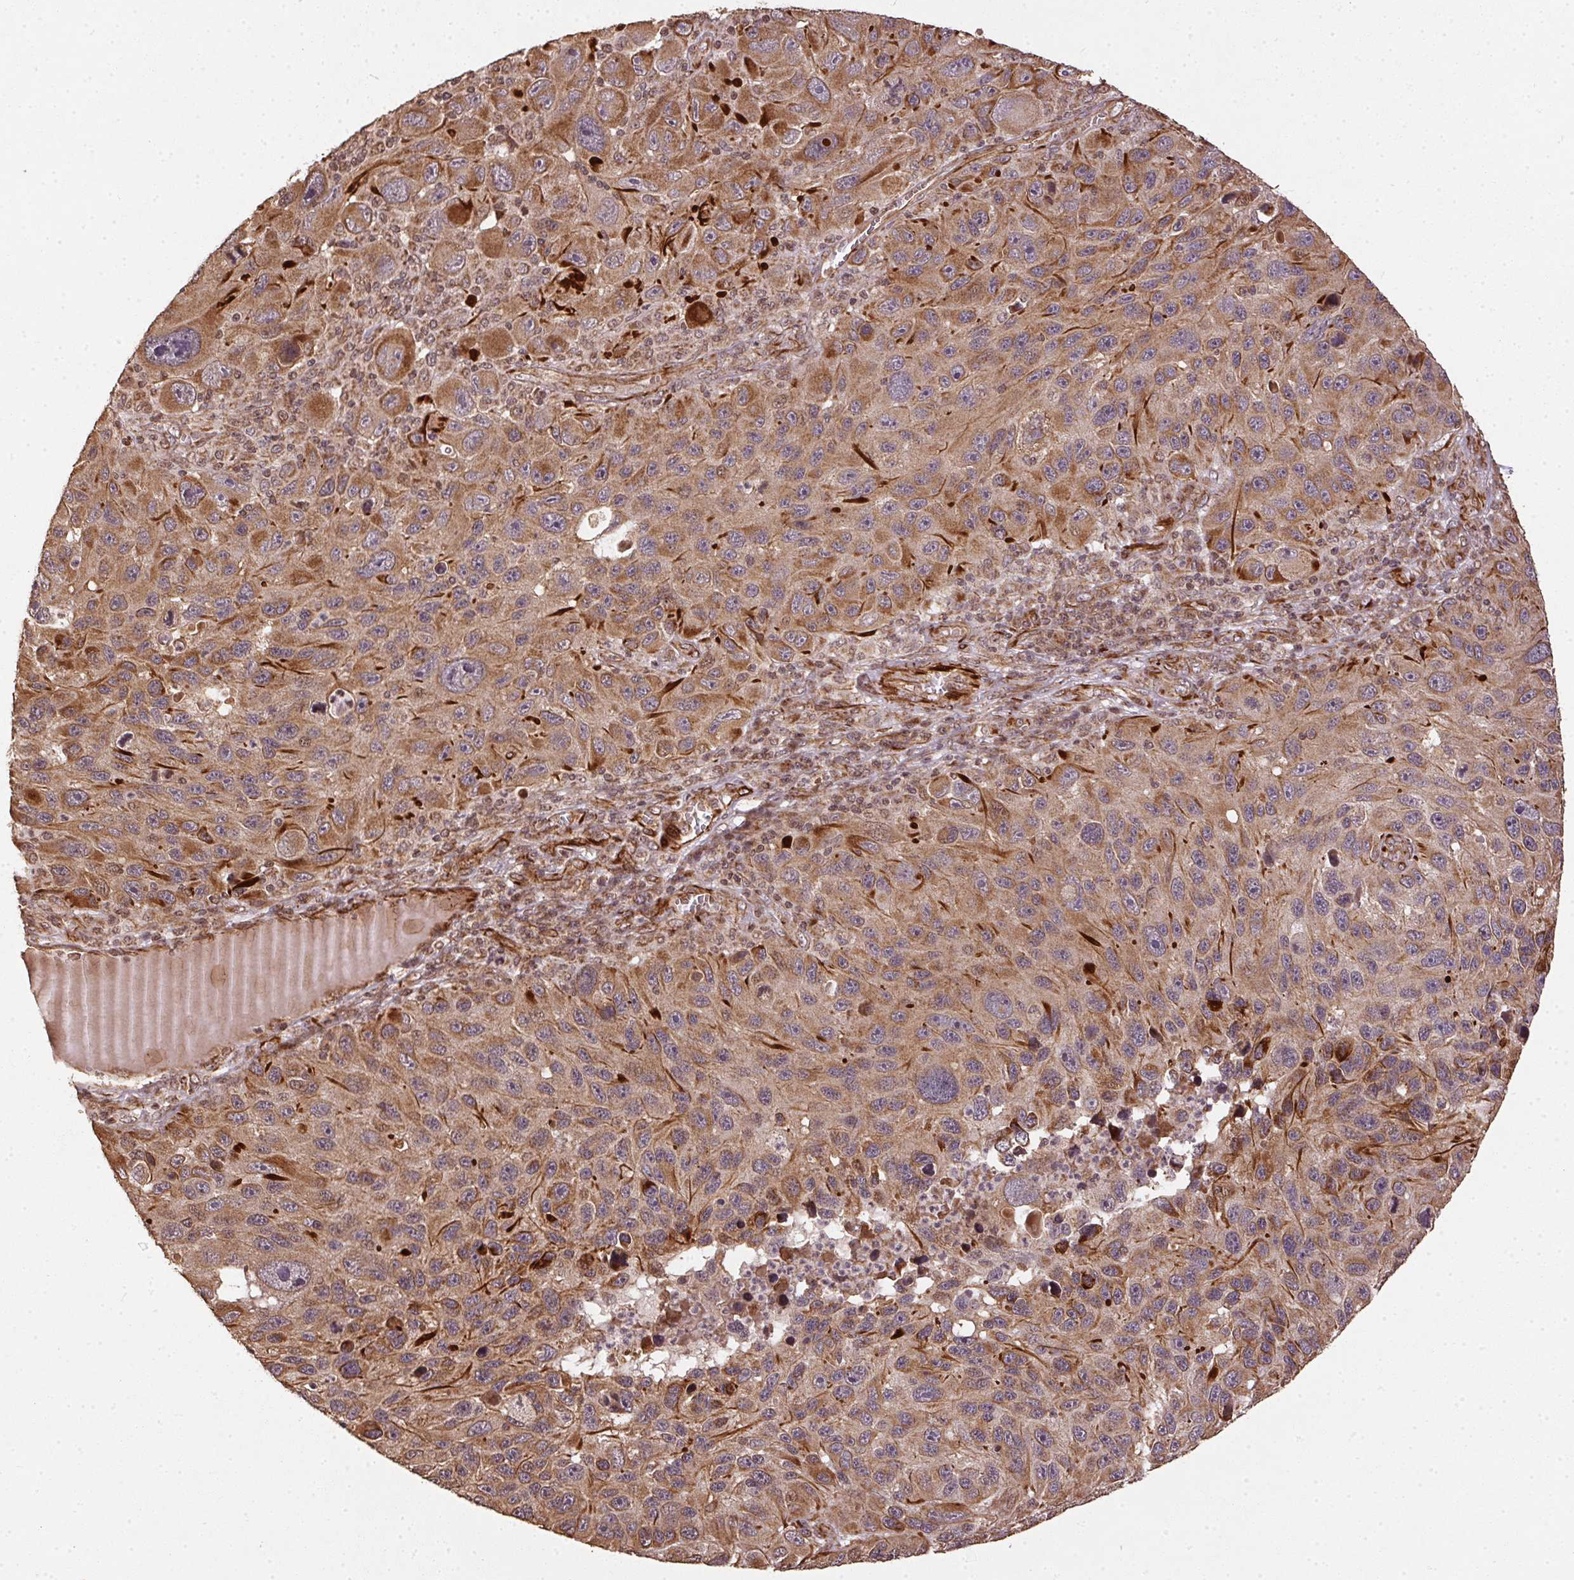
{"staining": {"intensity": "moderate", "quantity": ">75%", "location": "cytoplasmic/membranous"}, "tissue": "melanoma", "cell_type": "Tumor cells", "image_type": "cancer", "snomed": [{"axis": "morphology", "description": "Malignant melanoma, NOS"}, {"axis": "topography", "description": "Skin"}], "caption": "Melanoma stained with IHC reveals moderate cytoplasmic/membranous positivity in approximately >75% of tumor cells. The protein is shown in brown color, while the nuclei are stained blue.", "gene": "SPRED2", "patient": {"sex": "male", "age": 53}}